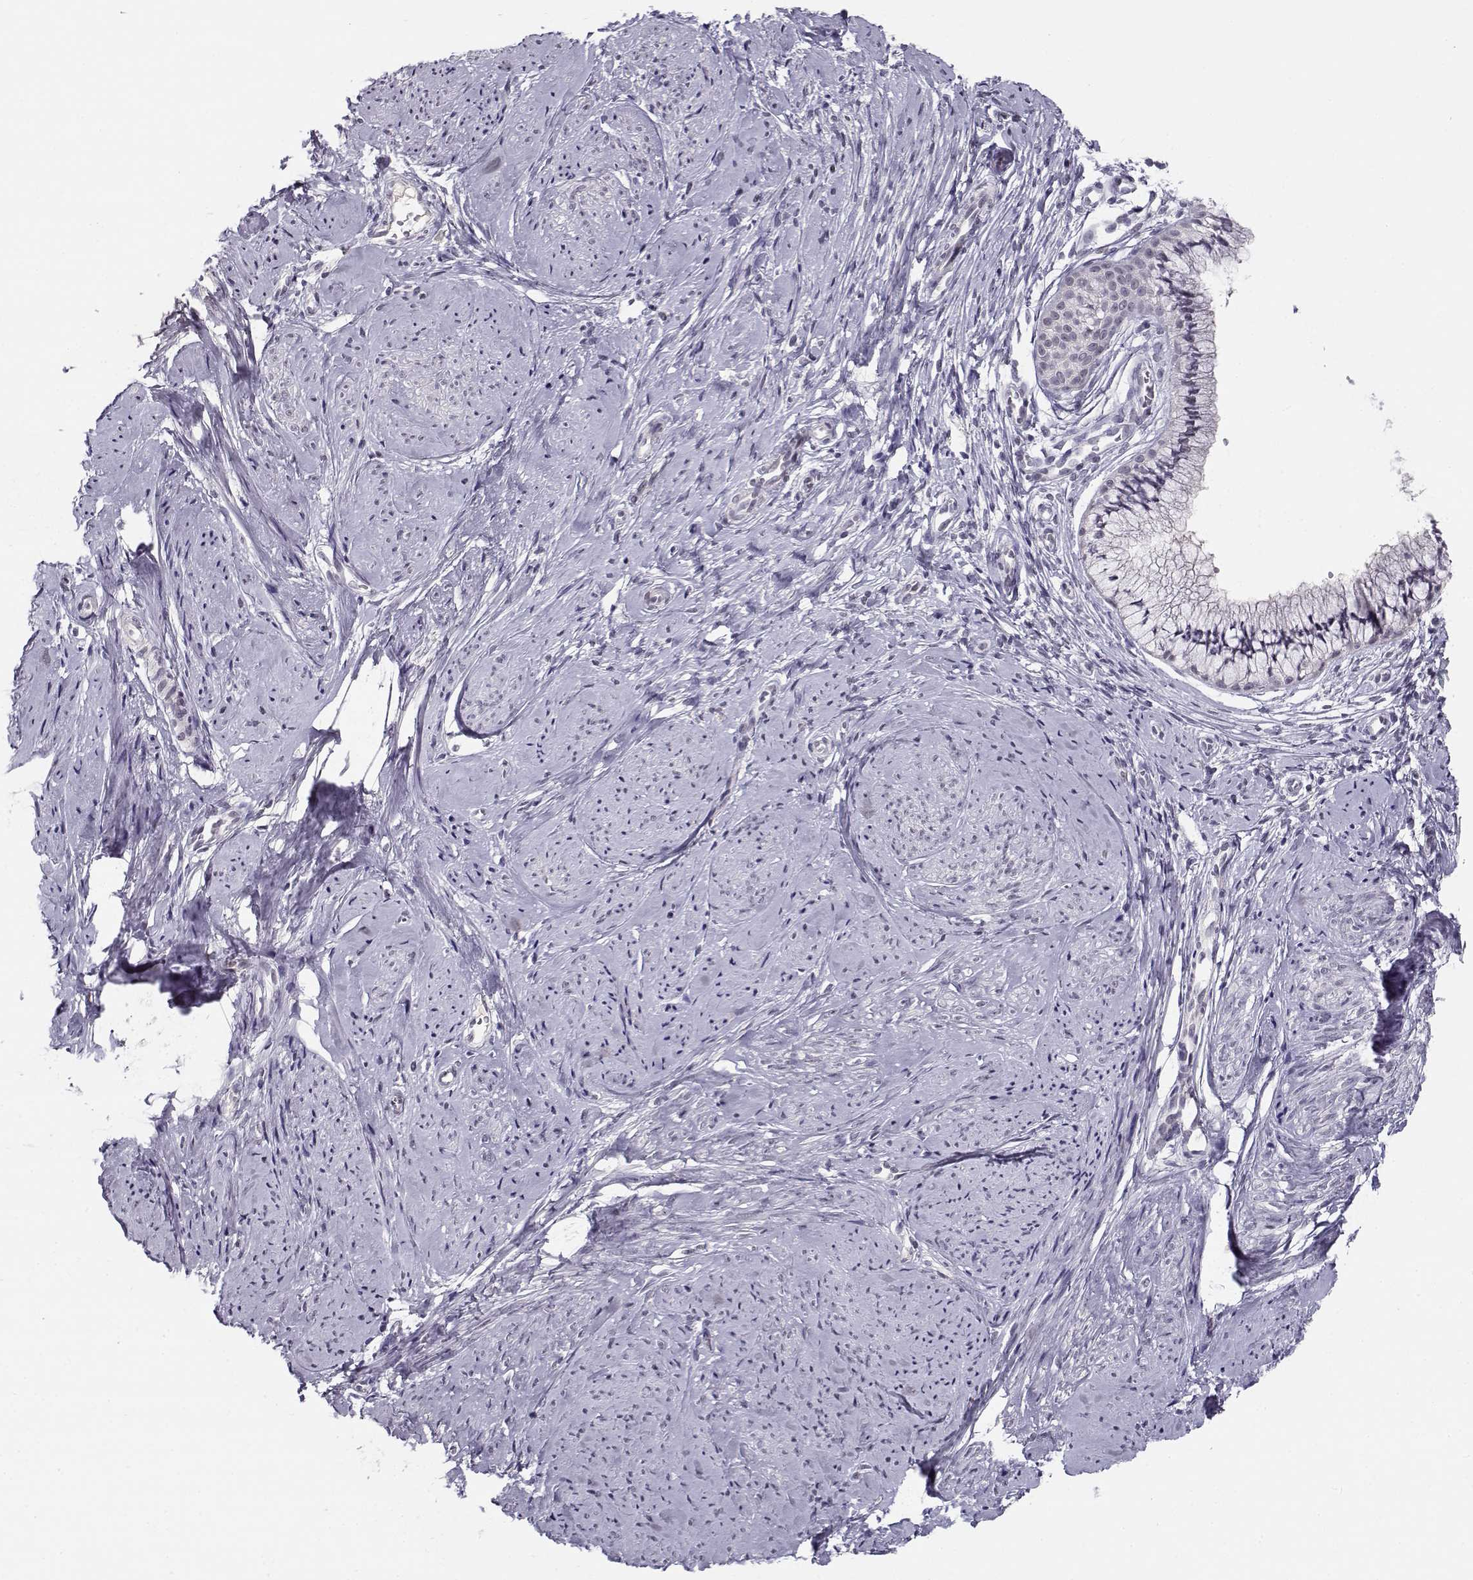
{"staining": {"intensity": "negative", "quantity": "none", "location": "none"}, "tissue": "smooth muscle", "cell_type": "Smooth muscle cells", "image_type": "normal", "snomed": [{"axis": "morphology", "description": "Normal tissue, NOS"}, {"axis": "topography", "description": "Smooth muscle"}], "caption": "The micrograph exhibits no significant positivity in smooth muscle cells of smooth muscle.", "gene": "C16orf86", "patient": {"sex": "female", "age": 48}}